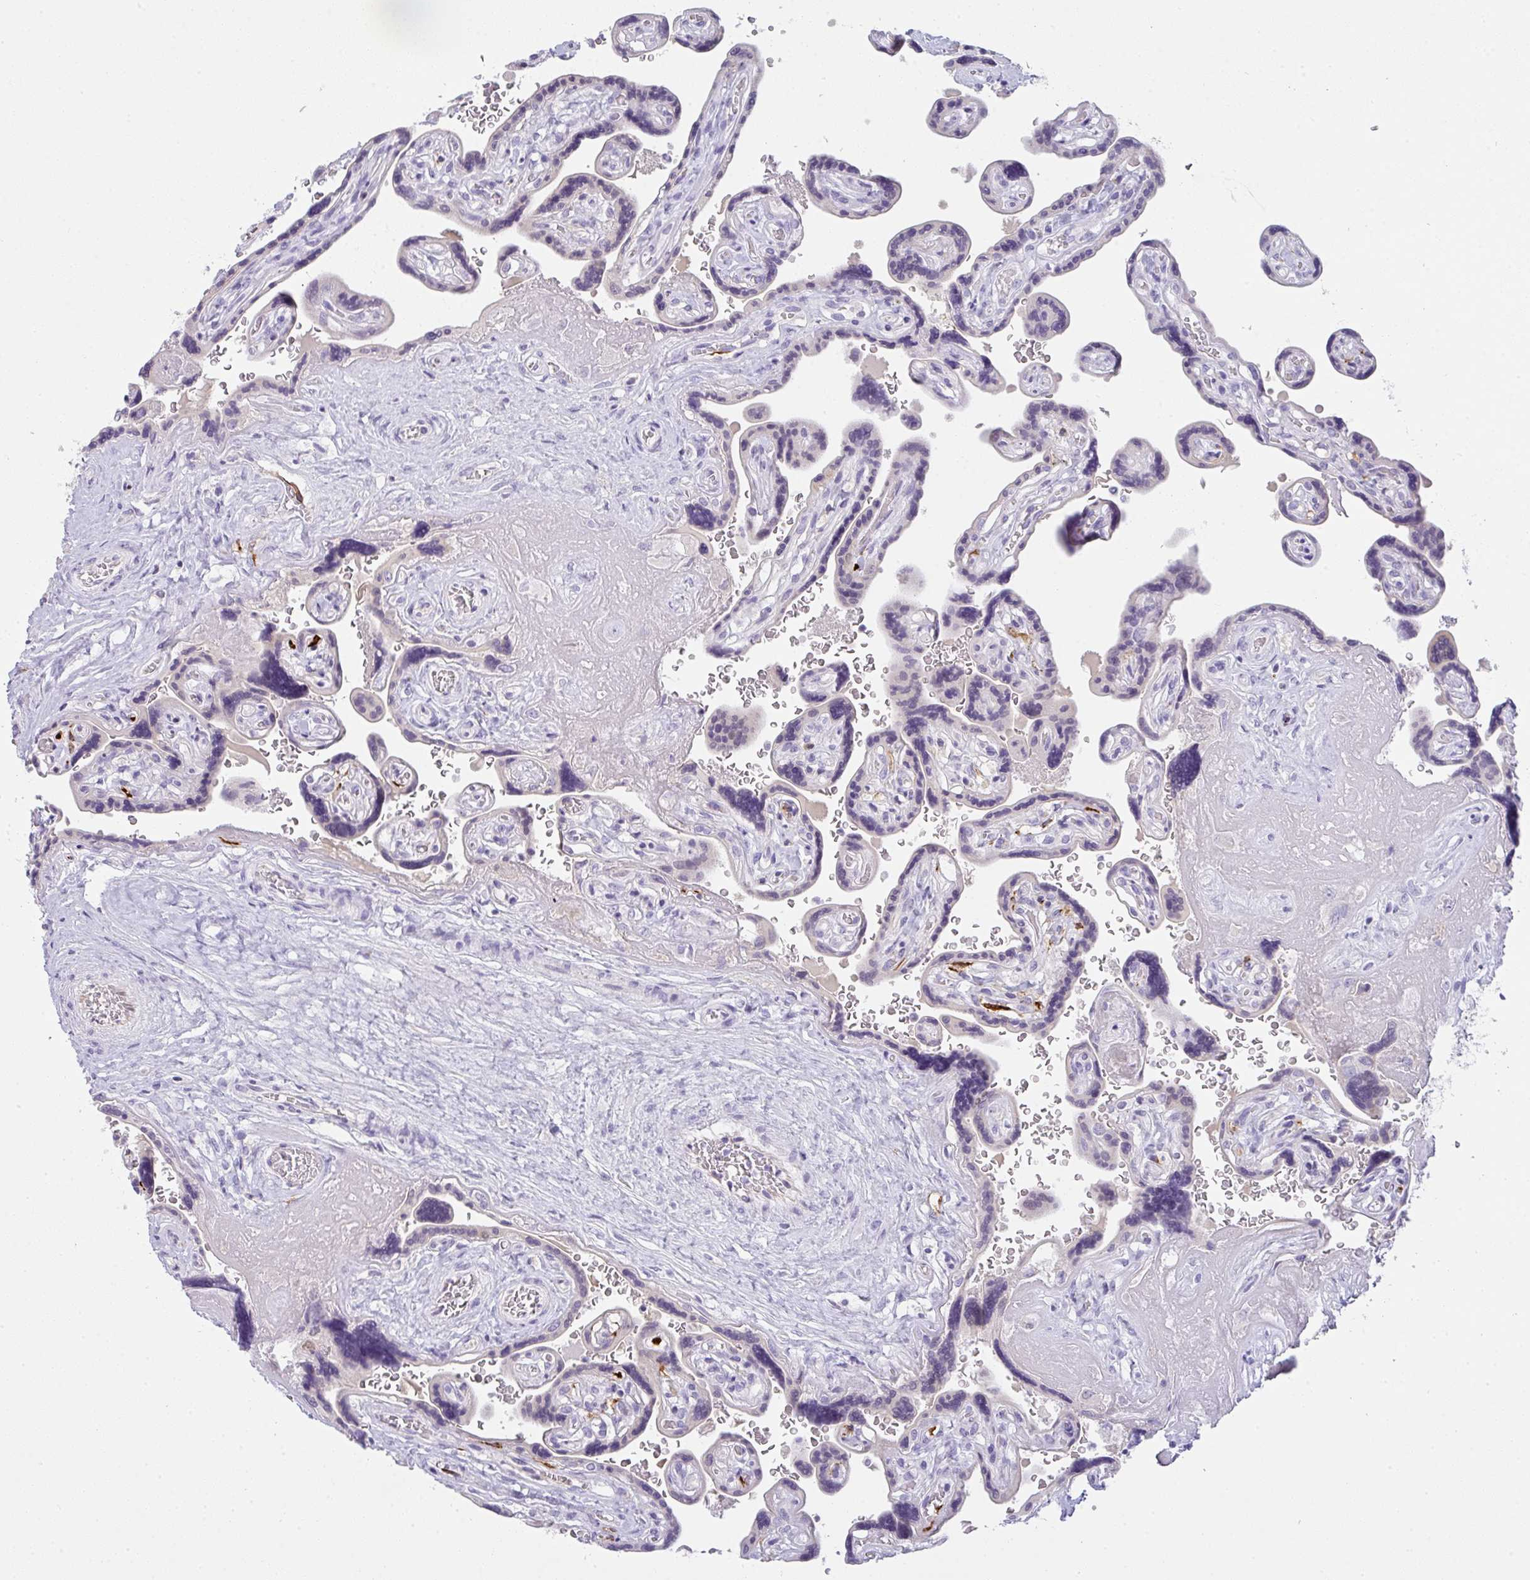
{"staining": {"intensity": "negative", "quantity": "none", "location": "none"}, "tissue": "placenta", "cell_type": "Decidual cells", "image_type": "normal", "snomed": [{"axis": "morphology", "description": "Normal tissue, NOS"}, {"axis": "topography", "description": "Placenta"}], "caption": "Normal placenta was stained to show a protein in brown. There is no significant expression in decidual cells. (Immunohistochemistry (ihc), brightfield microscopy, high magnification).", "gene": "COX7B", "patient": {"sex": "female", "age": 32}}